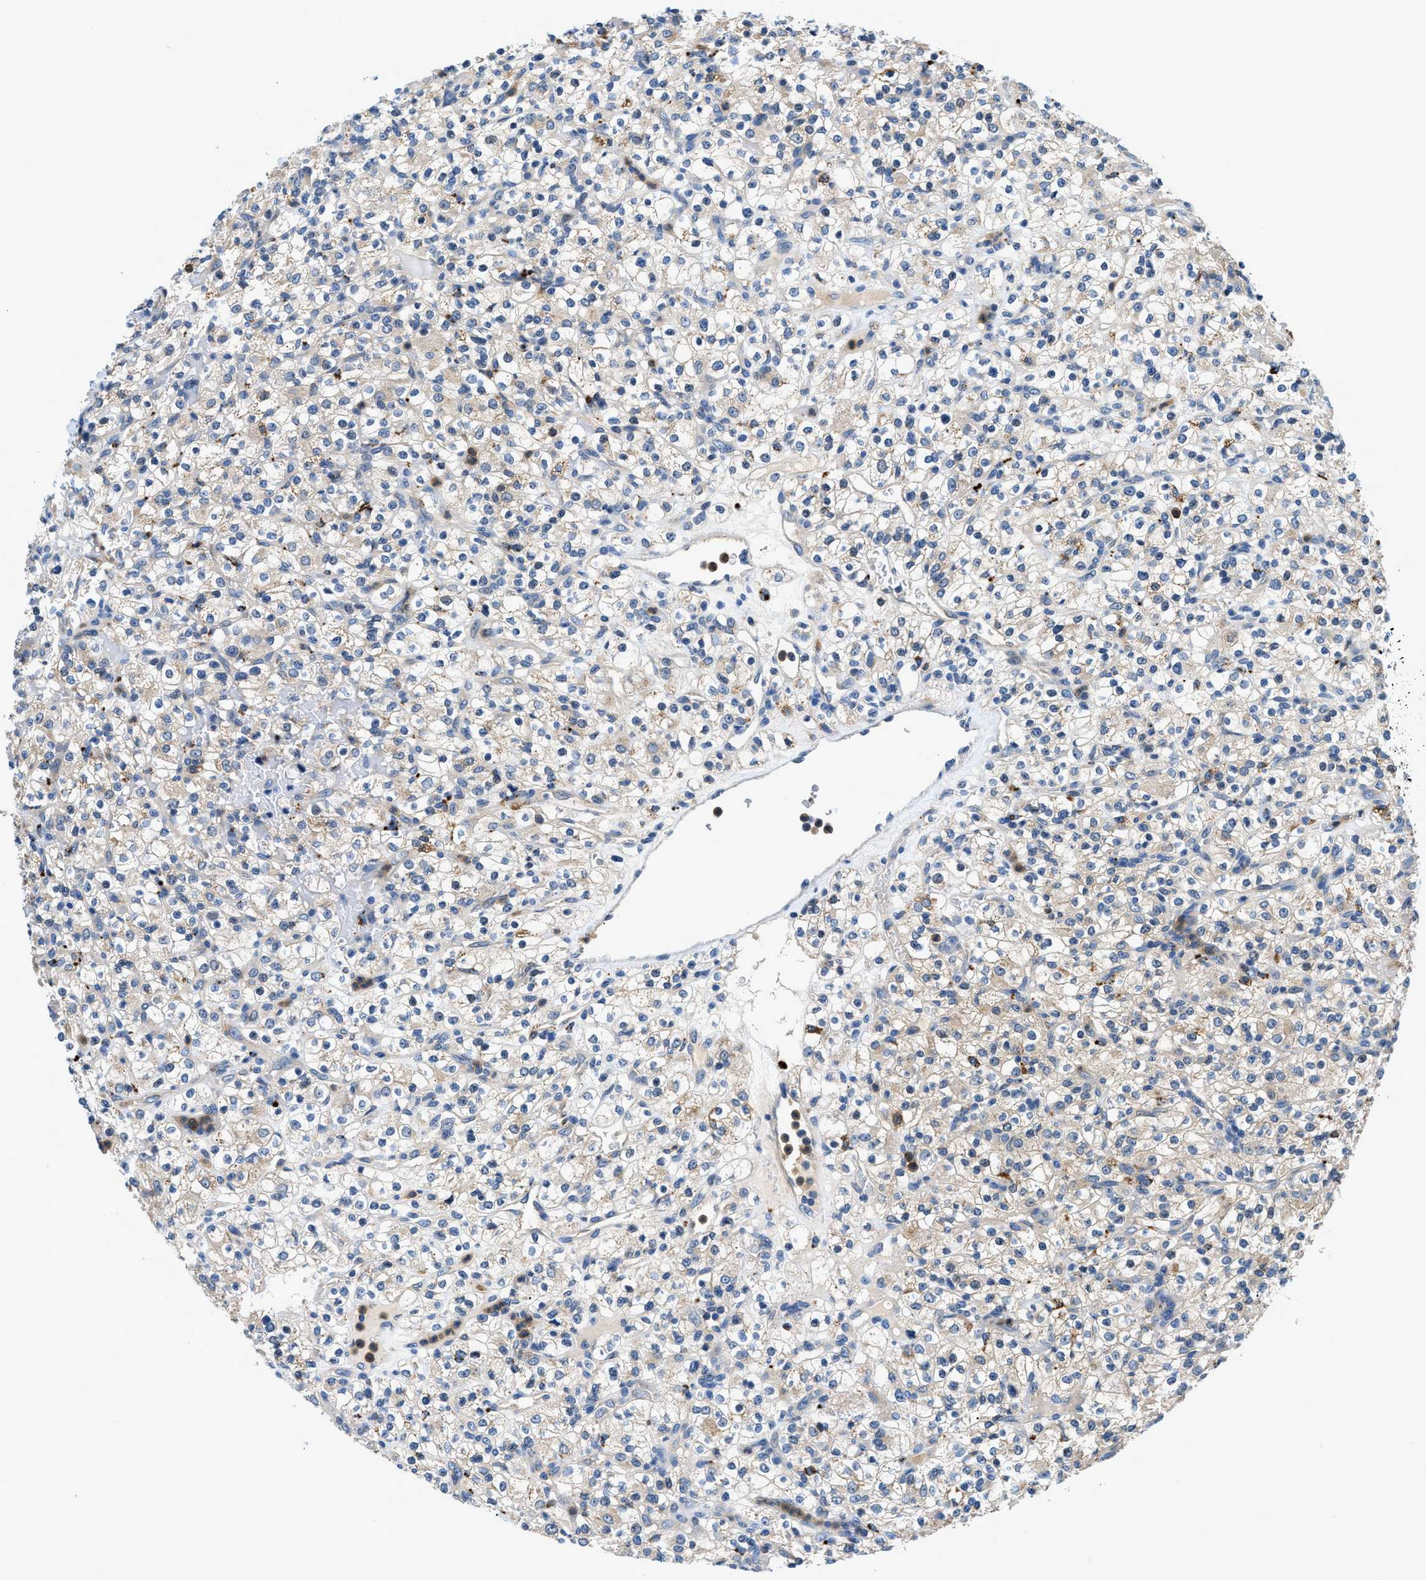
{"staining": {"intensity": "weak", "quantity": "<25%", "location": "cytoplasmic/membranous"}, "tissue": "renal cancer", "cell_type": "Tumor cells", "image_type": "cancer", "snomed": [{"axis": "morphology", "description": "Normal tissue, NOS"}, {"axis": "morphology", "description": "Adenocarcinoma, NOS"}, {"axis": "topography", "description": "Kidney"}], "caption": "DAB (3,3'-diaminobenzidine) immunohistochemical staining of renal adenocarcinoma shows no significant positivity in tumor cells. Nuclei are stained in blue.", "gene": "ADGRE3", "patient": {"sex": "female", "age": 72}}